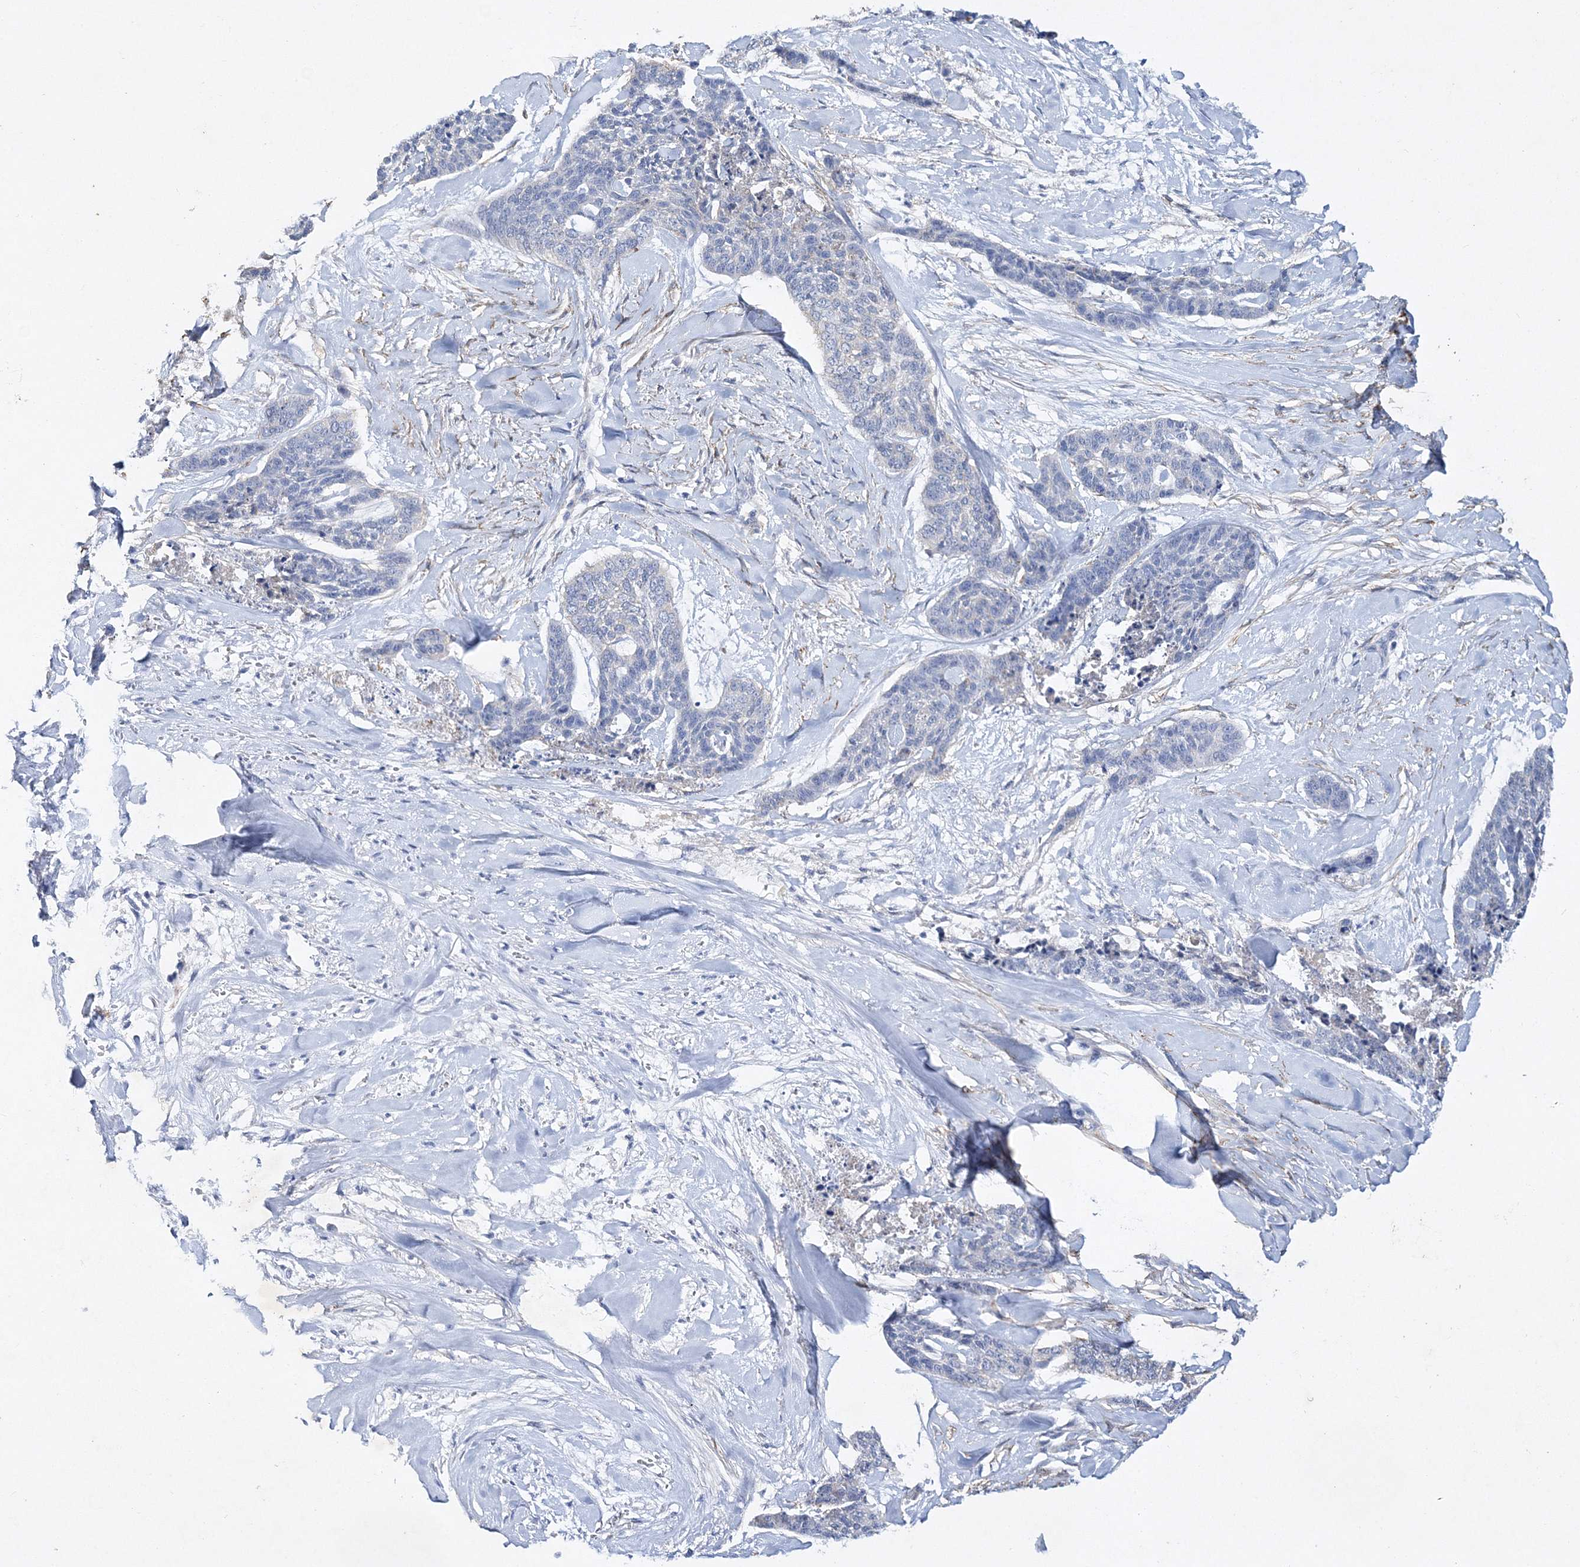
{"staining": {"intensity": "negative", "quantity": "none", "location": "none"}, "tissue": "skin cancer", "cell_type": "Tumor cells", "image_type": "cancer", "snomed": [{"axis": "morphology", "description": "Basal cell carcinoma"}, {"axis": "topography", "description": "Skin"}], "caption": "High magnification brightfield microscopy of skin basal cell carcinoma stained with DAB (3,3'-diaminobenzidine) (brown) and counterstained with hematoxylin (blue): tumor cells show no significant positivity.", "gene": "RTN2", "patient": {"sex": "female", "age": 64}}